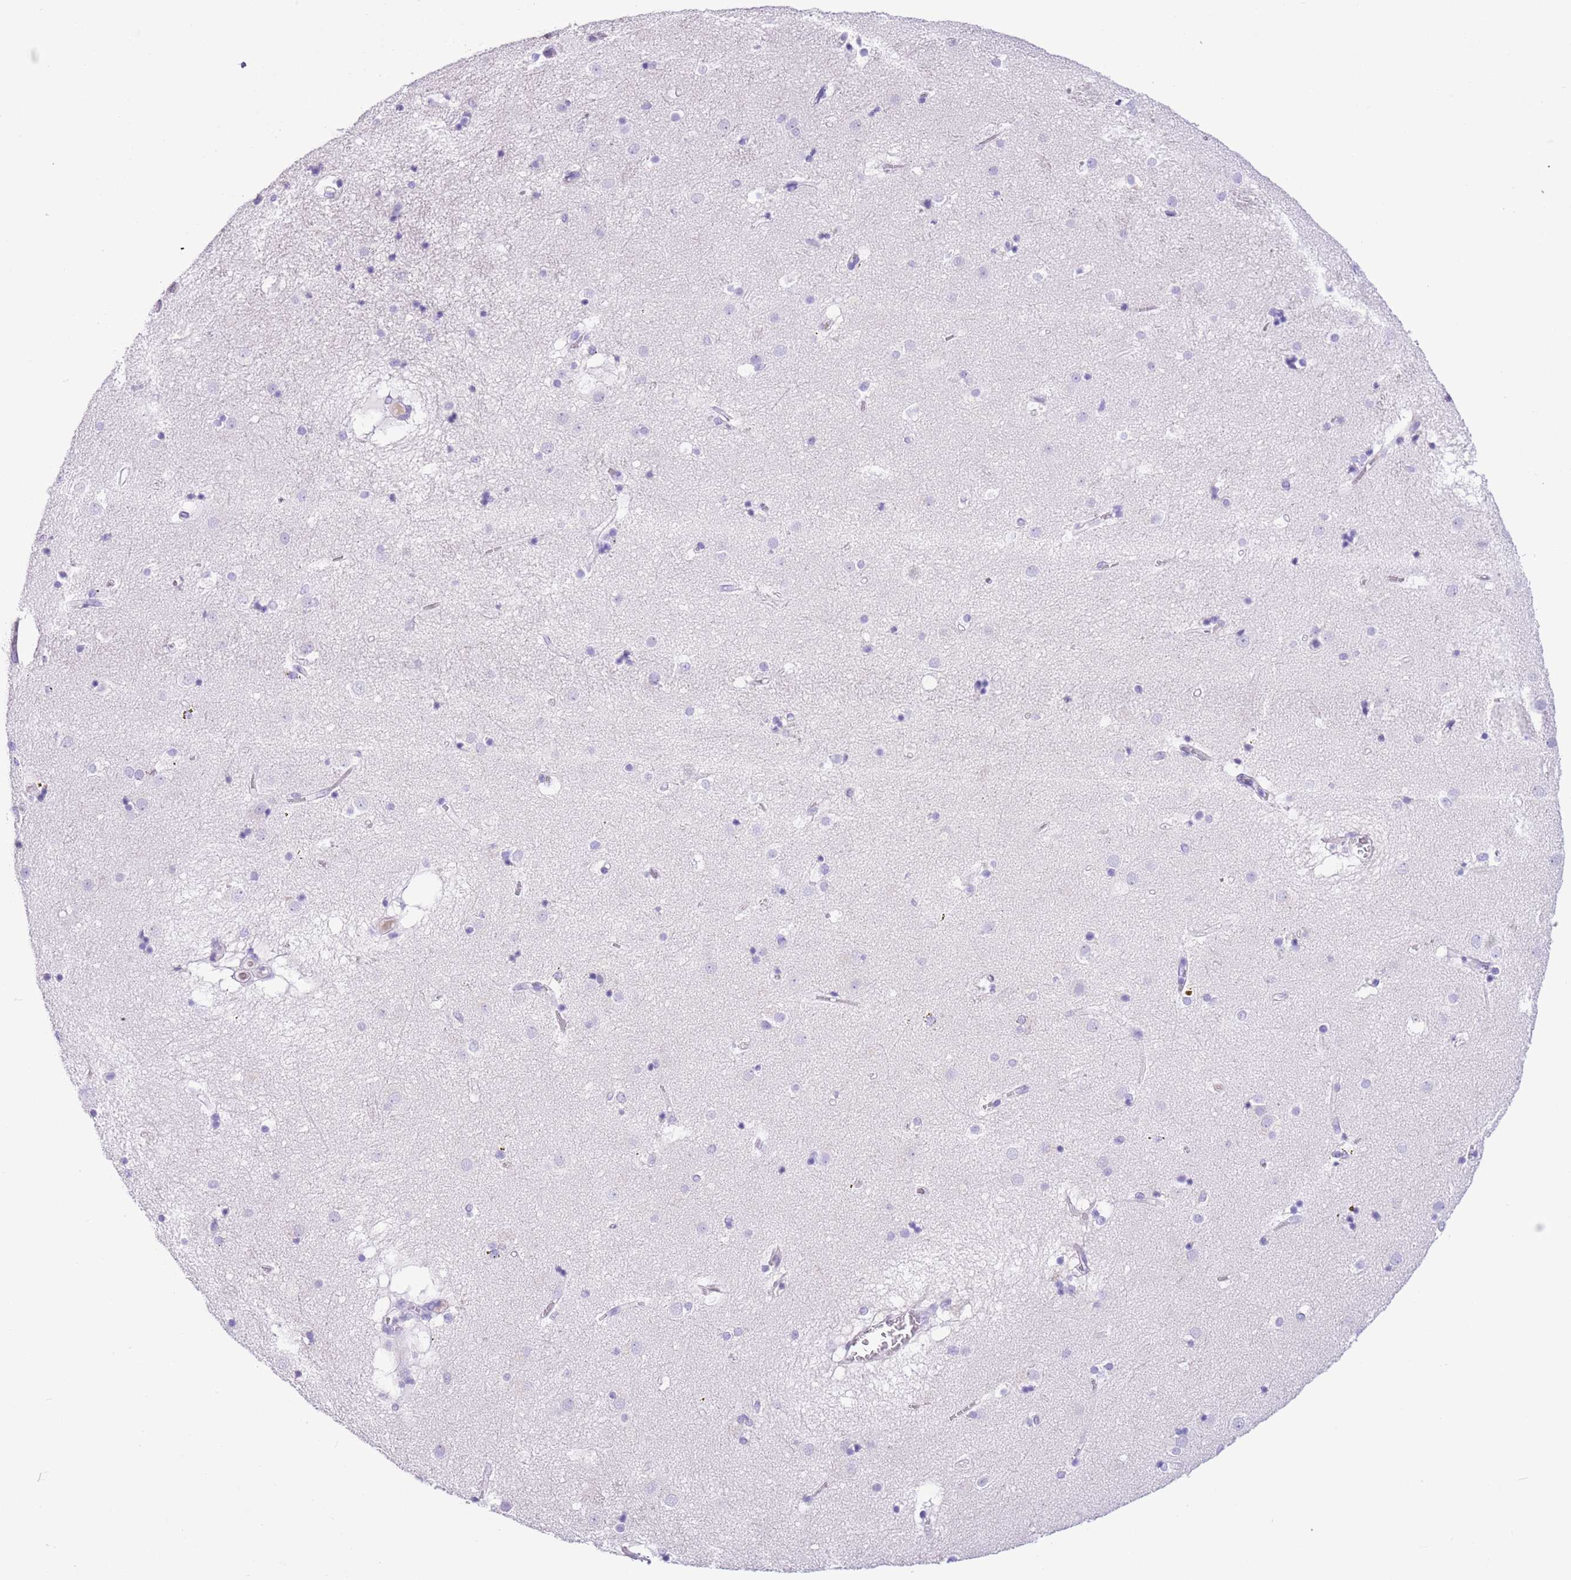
{"staining": {"intensity": "negative", "quantity": "none", "location": "none"}, "tissue": "caudate", "cell_type": "Glial cells", "image_type": "normal", "snomed": [{"axis": "morphology", "description": "Normal tissue, NOS"}, {"axis": "topography", "description": "Lateral ventricle wall"}], "caption": "Histopathology image shows no significant protein positivity in glial cells of unremarkable caudate.", "gene": "TBC1D10B", "patient": {"sex": "male", "age": 70}}